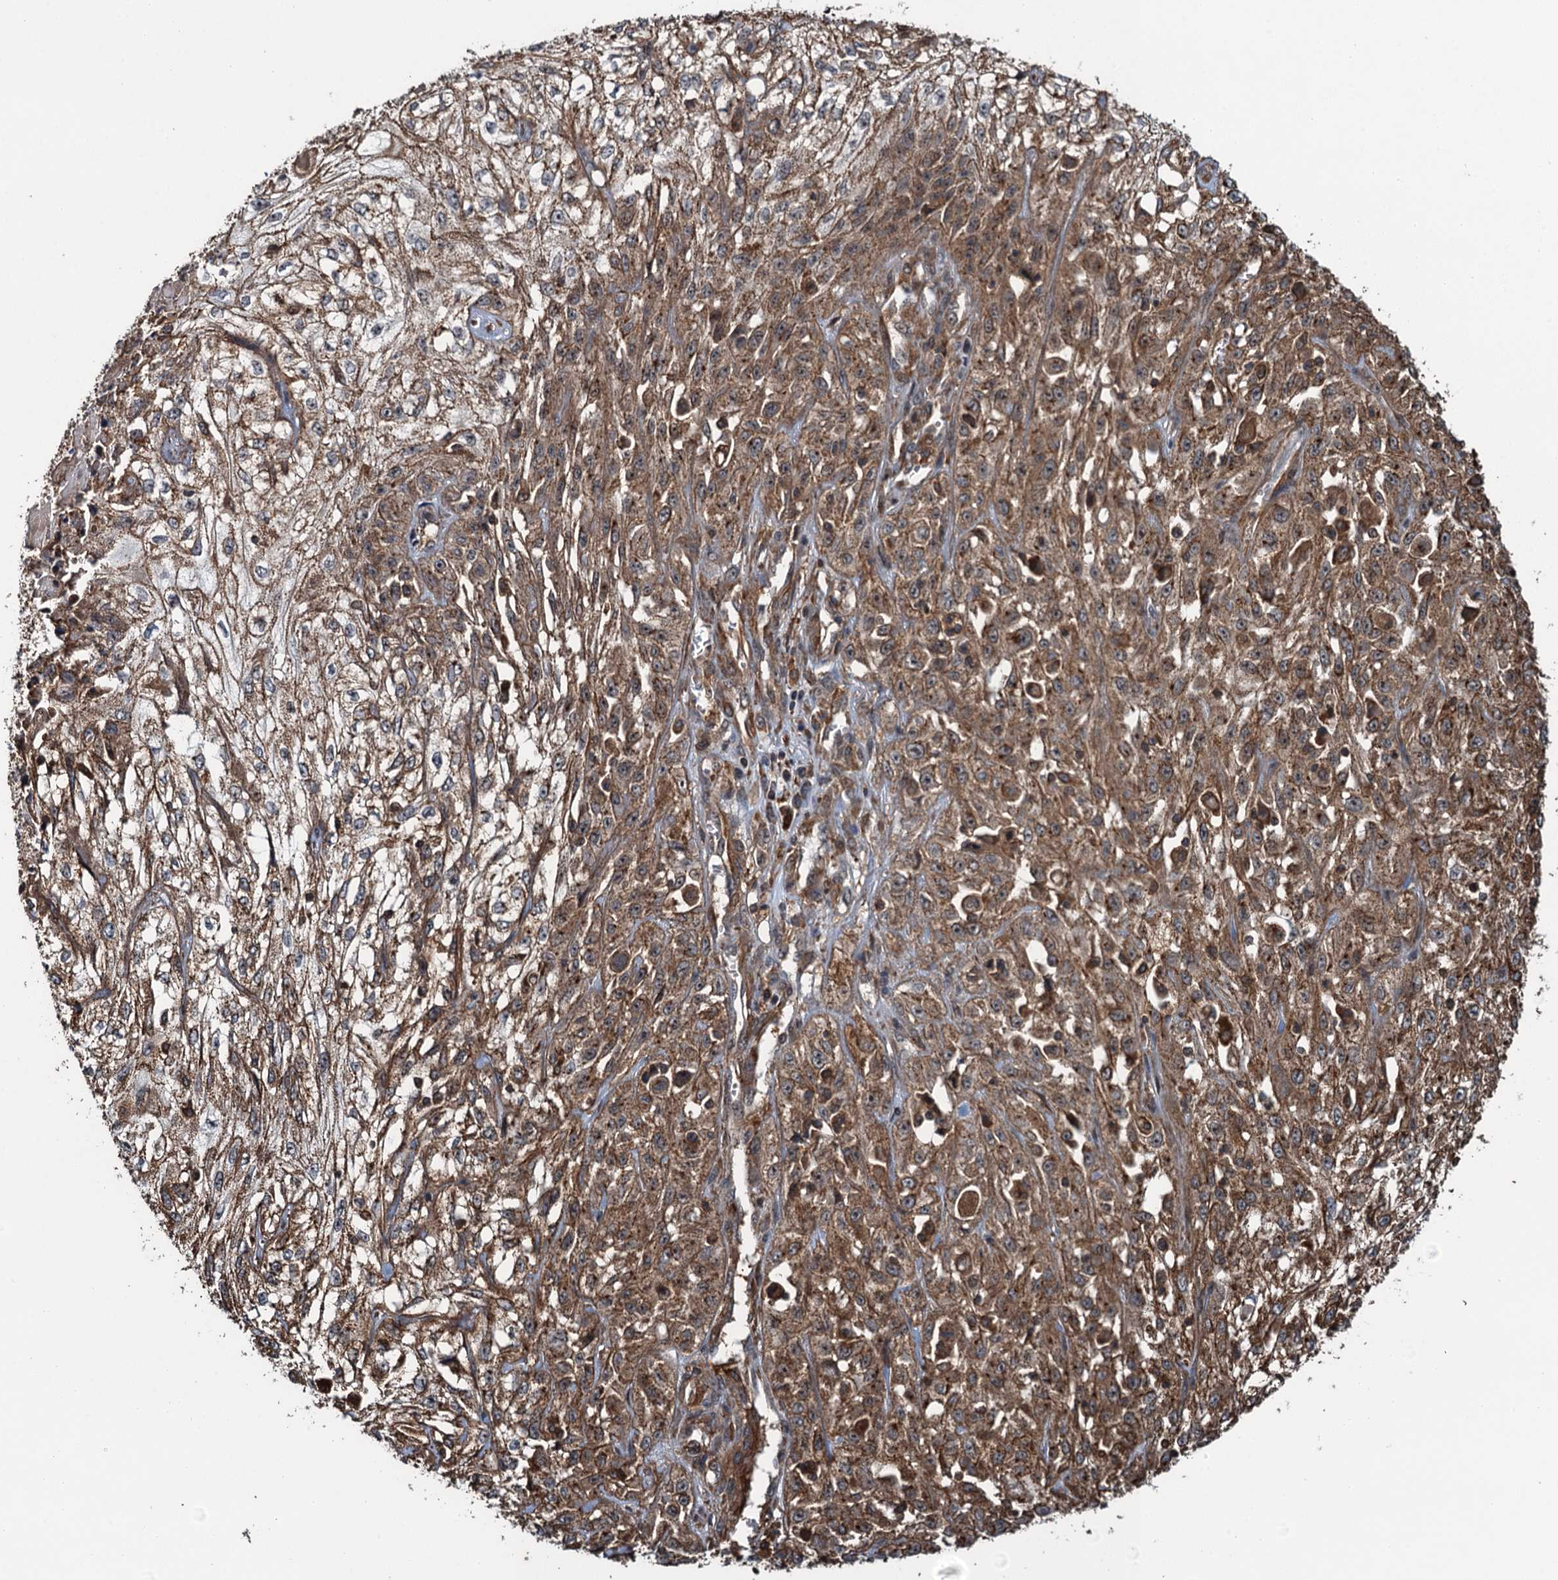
{"staining": {"intensity": "moderate", "quantity": ">75%", "location": "cytoplasmic/membranous"}, "tissue": "skin cancer", "cell_type": "Tumor cells", "image_type": "cancer", "snomed": [{"axis": "morphology", "description": "Squamous cell carcinoma, NOS"}, {"axis": "morphology", "description": "Squamous cell carcinoma, metastatic, NOS"}, {"axis": "topography", "description": "Skin"}, {"axis": "topography", "description": "Lymph node"}], "caption": "The immunohistochemical stain highlights moderate cytoplasmic/membranous positivity in tumor cells of metastatic squamous cell carcinoma (skin) tissue. (Stains: DAB (3,3'-diaminobenzidine) in brown, nuclei in blue, Microscopy: brightfield microscopy at high magnification).", "gene": "WHAMM", "patient": {"sex": "male", "age": 75}}